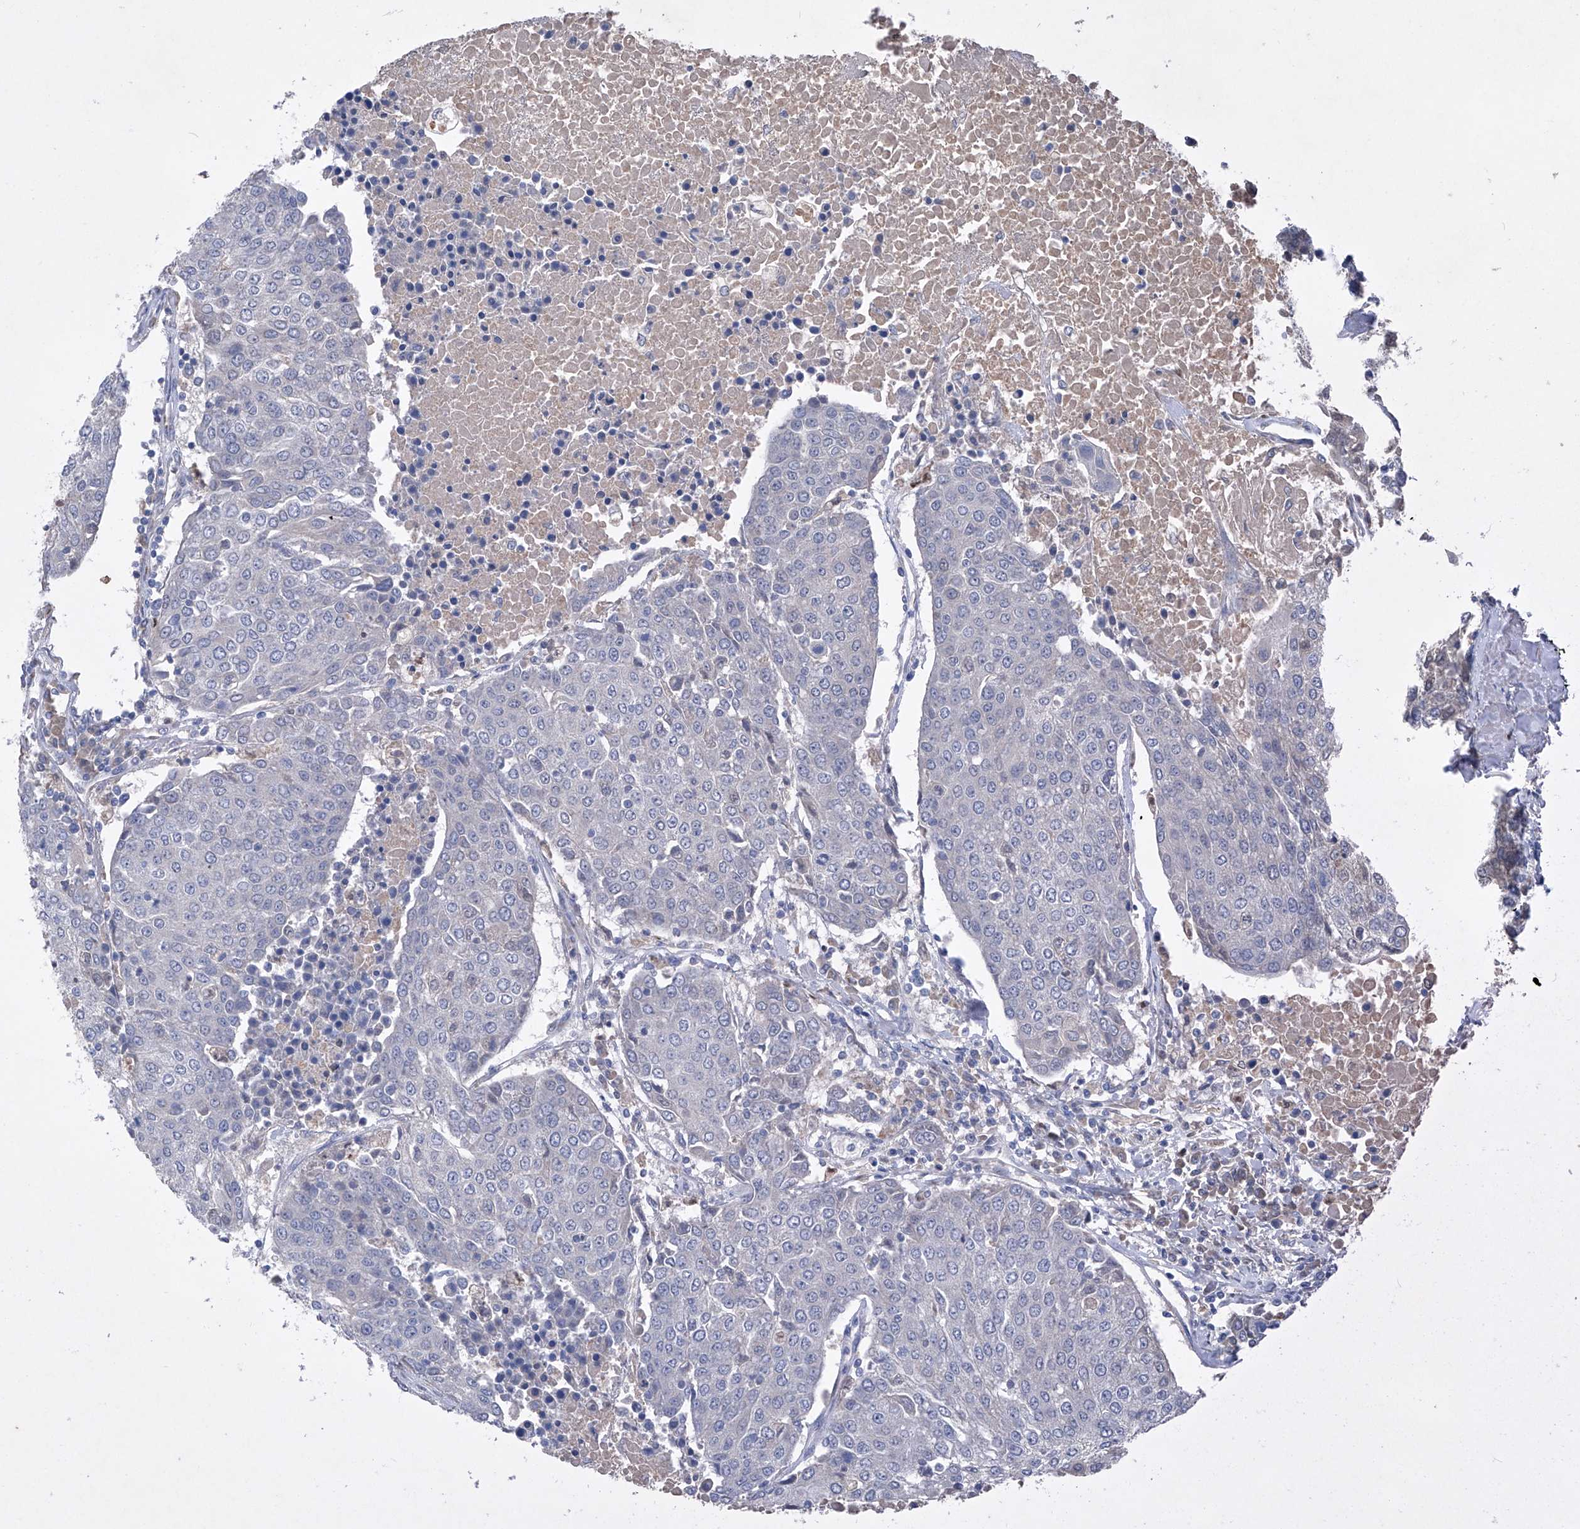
{"staining": {"intensity": "negative", "quantity": "none", "location": "none"}, "tissue": "urothelial cancer", "cell_type": "Tumor cells", "image_type": "cancer", "snomed": [{"axis": "morphology", "description": "Urothelial carcinoma, High grade"}, {"axis": "topography", "description": "Urinary bladder"}], "caption": "Image shows no significant protein staining in tumor cells of urothelial cancer.", "gene": "PCSK5", "patient": {"sex": "female", "age": 85}}